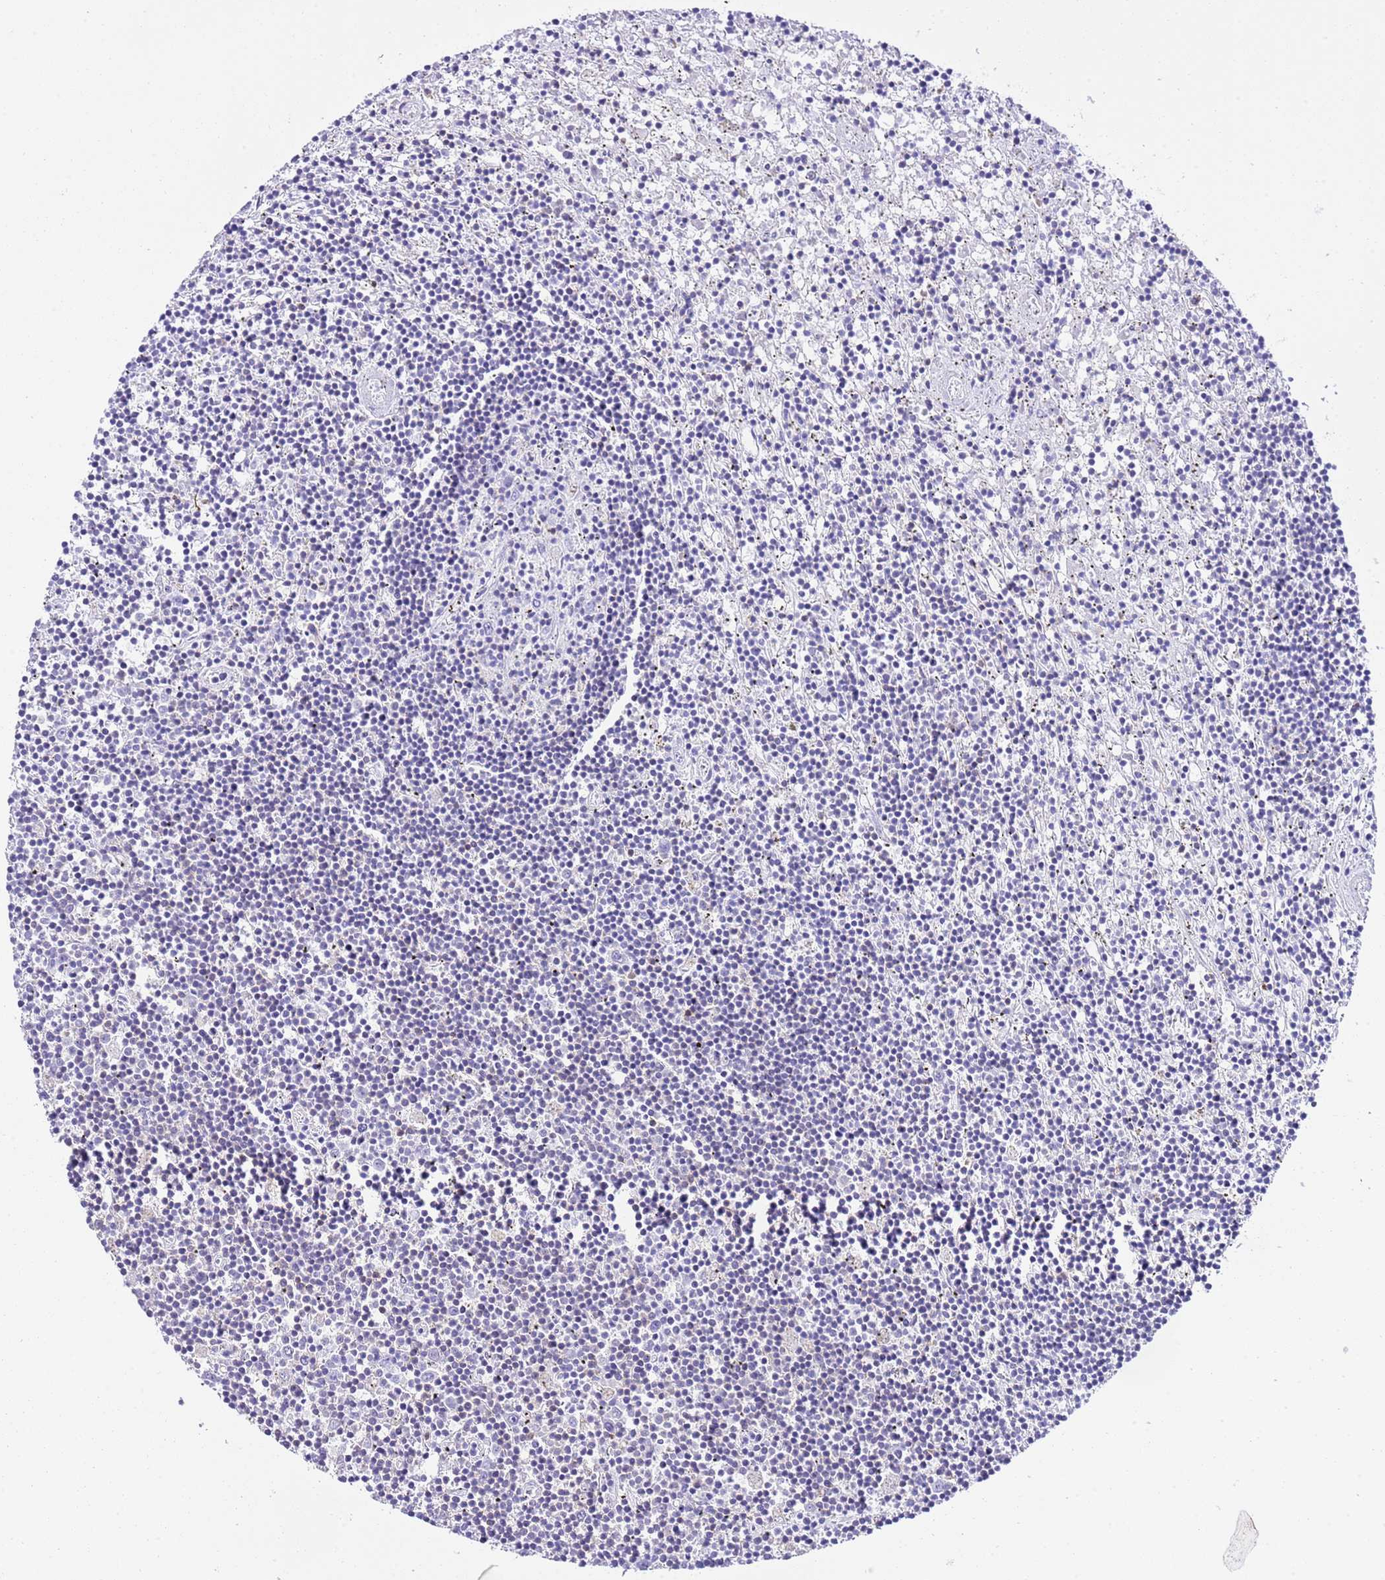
{"staining": {"intensity": "negative", "quantity": "none", "location": "none"}, "tissue": "lymphoma", "cell_type": "Tumor cells", "image_type": "cancer", "snomed": [{"axis": "morphology", "description": "Malignant lymphoma, non-Hodgkin's type, Low grade"}, {"axis": "topography", "description": "Spleen"}], "caption": "This is an immunohistochemistry histopathology image of human low-grade malignant lymphoma, non-Hodgkin's type. There is no staining in tumor cells.", "gene": "CNN2", "patient": {"sex": "male", "age": 76}}